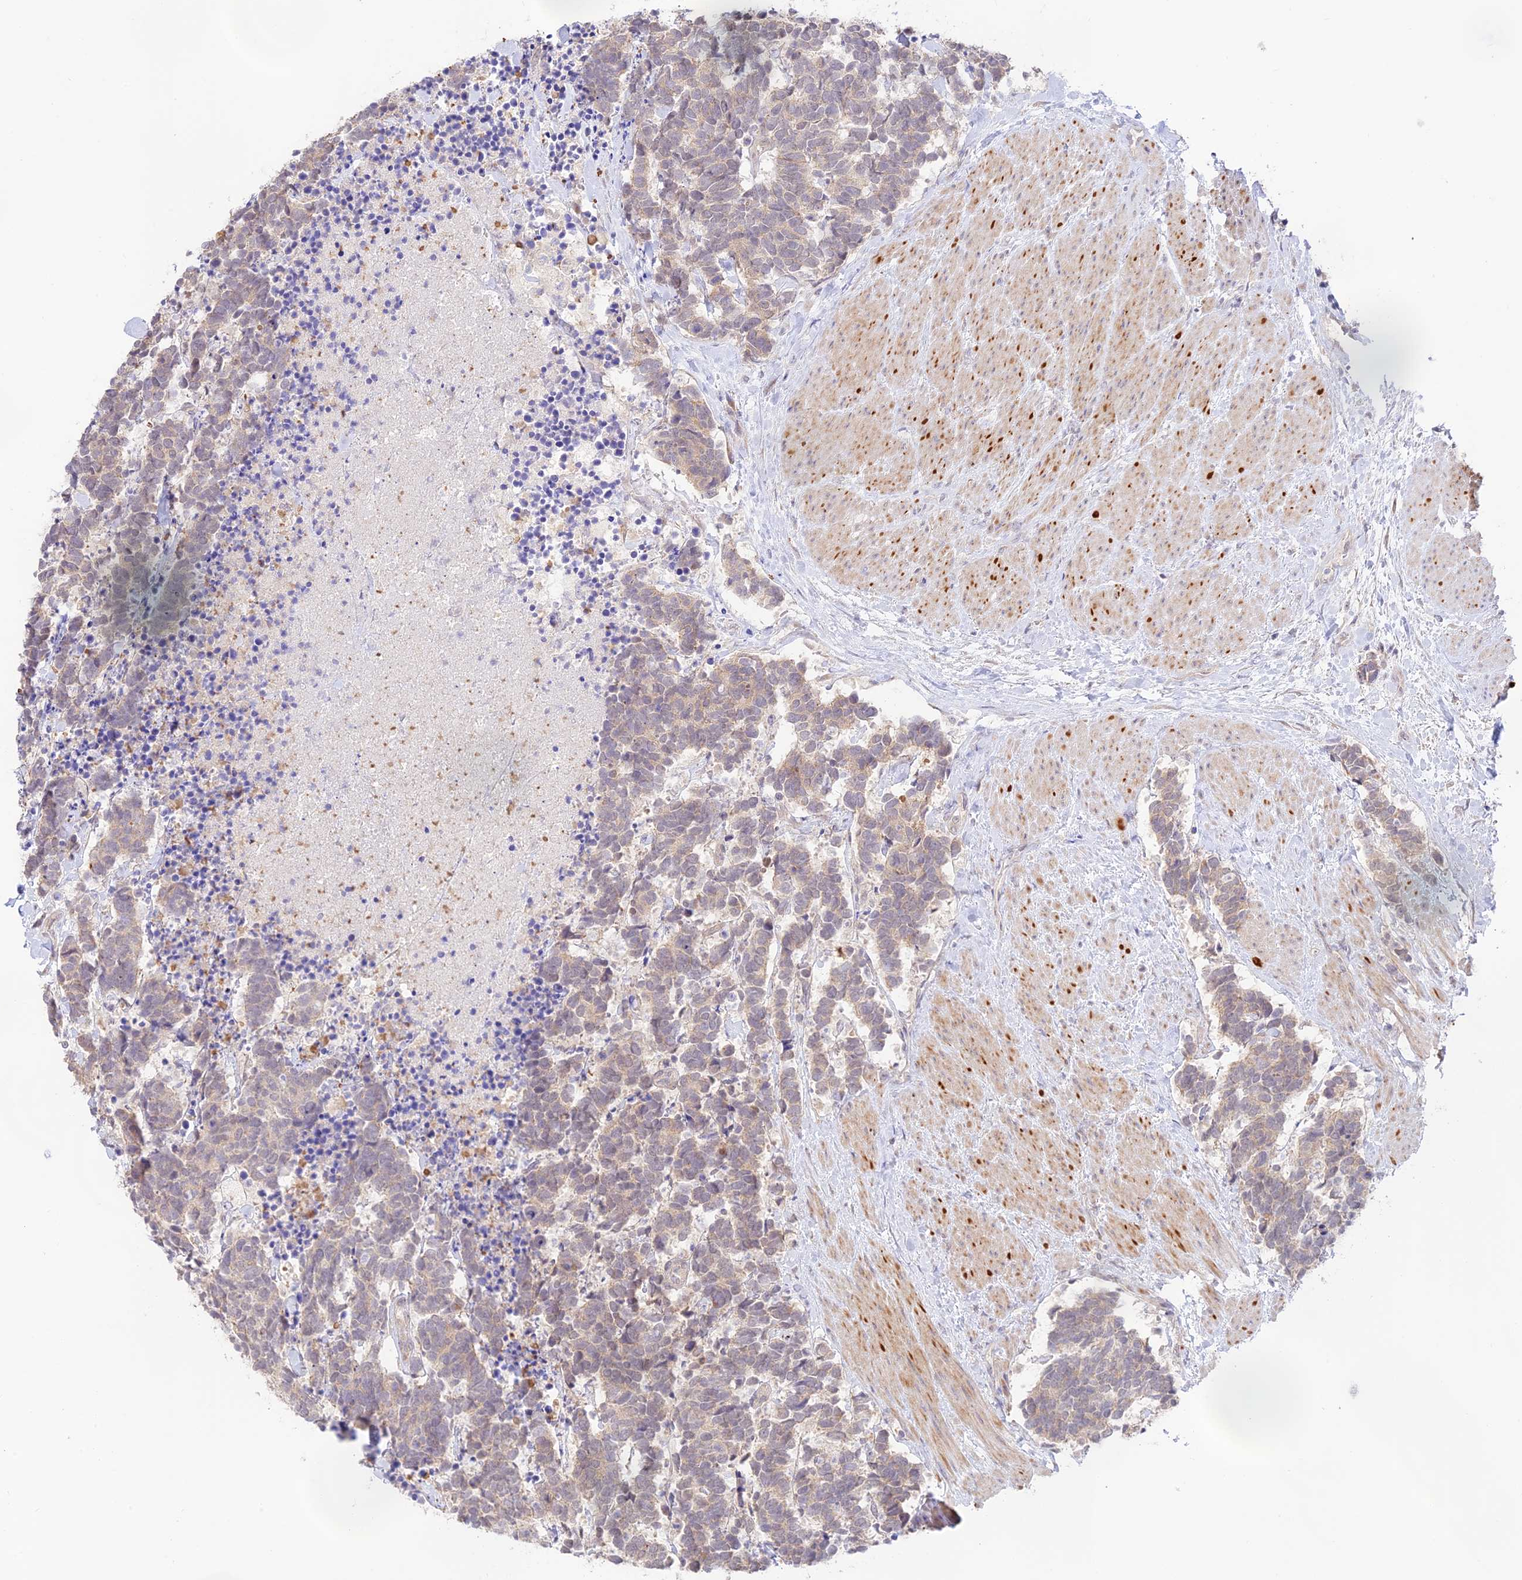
{"staining": {"intensity": "weak", "quantity": "25%-75%", "location": "cytoplasmic/membranous"}, "tissue": "carcinoid", "cell_type": "Tumor cells", "image_type": "cancer", "snomed": [{"axis": "morphology", "description": "Carcinoma, NOS"}, {"axis": "morphology", "description": "Carcinoid, malignant, NOS"}, {"axis": "topography", "description": "Prostate"}], "caption": "An image of human carcinoid stained for a protein demonstrates weak cytoplasmic/membranous brown staining in tumor cells.", "gene": "CAMSAP3", "patient": {"sex": "male", "age": 57}}